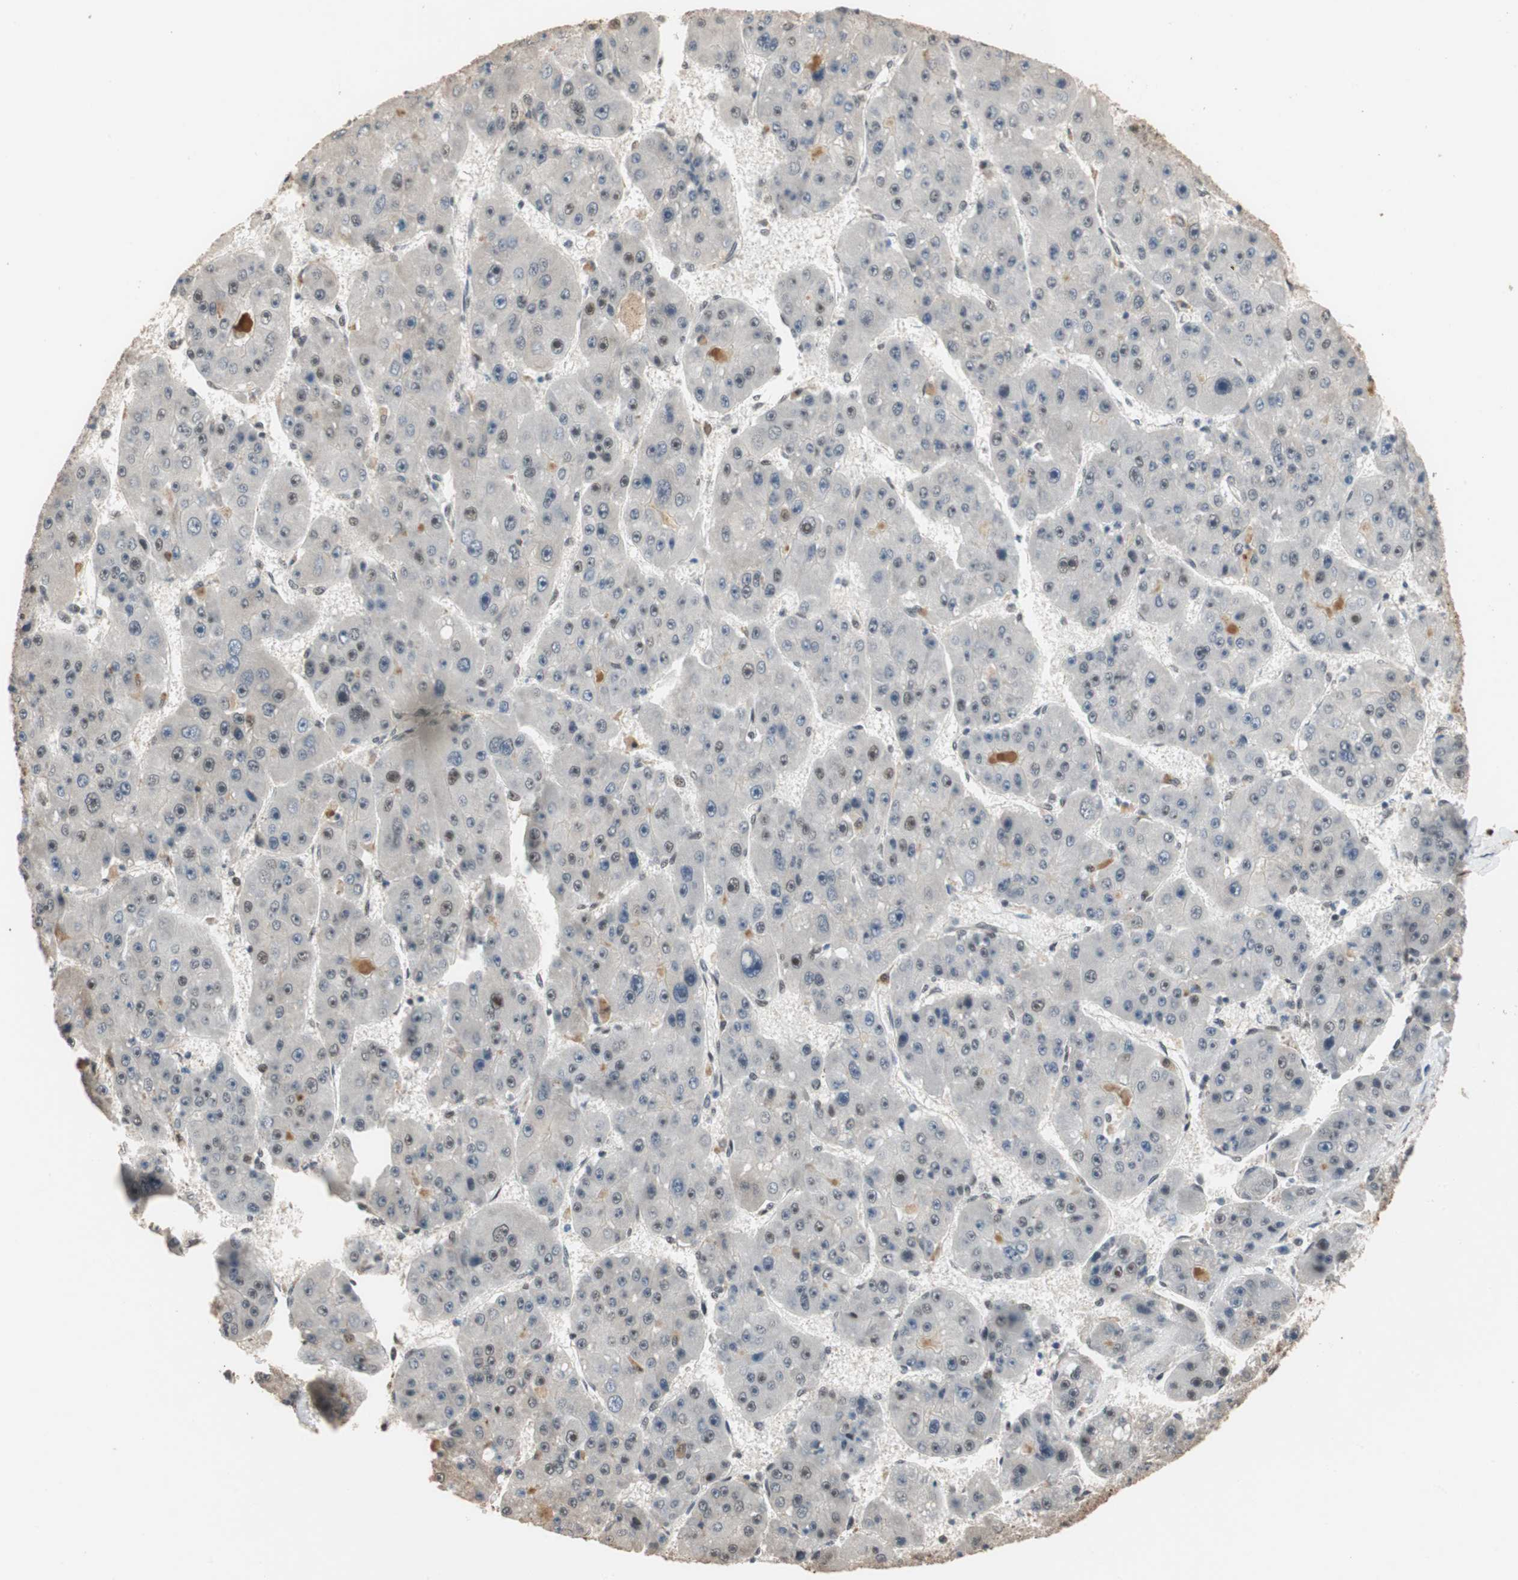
{"staining": {"intensity": "moderate", "quantity": "<25%", "location": "cytoplasmic/membranous,nuclear"}, "tissue": "liver cancer", "cell_type": "Tumor cells", "image_type": "cancer", "snomed": [{"axis": "morphology", "description": "Carcinoma, Hepatocellular, NOS"}, {"axis": "topography", "description": "Liver"}], "caption": "There is low levels of moderate cytoplasmic/membranous and nuclear expression in tumor cells of liver cancer (hepatocellular carcinoma), as demonstrated by immunohistochemical staining (brown color).", "gene": "CDC5L", "patient": {"sex": "female", "age": 61}}